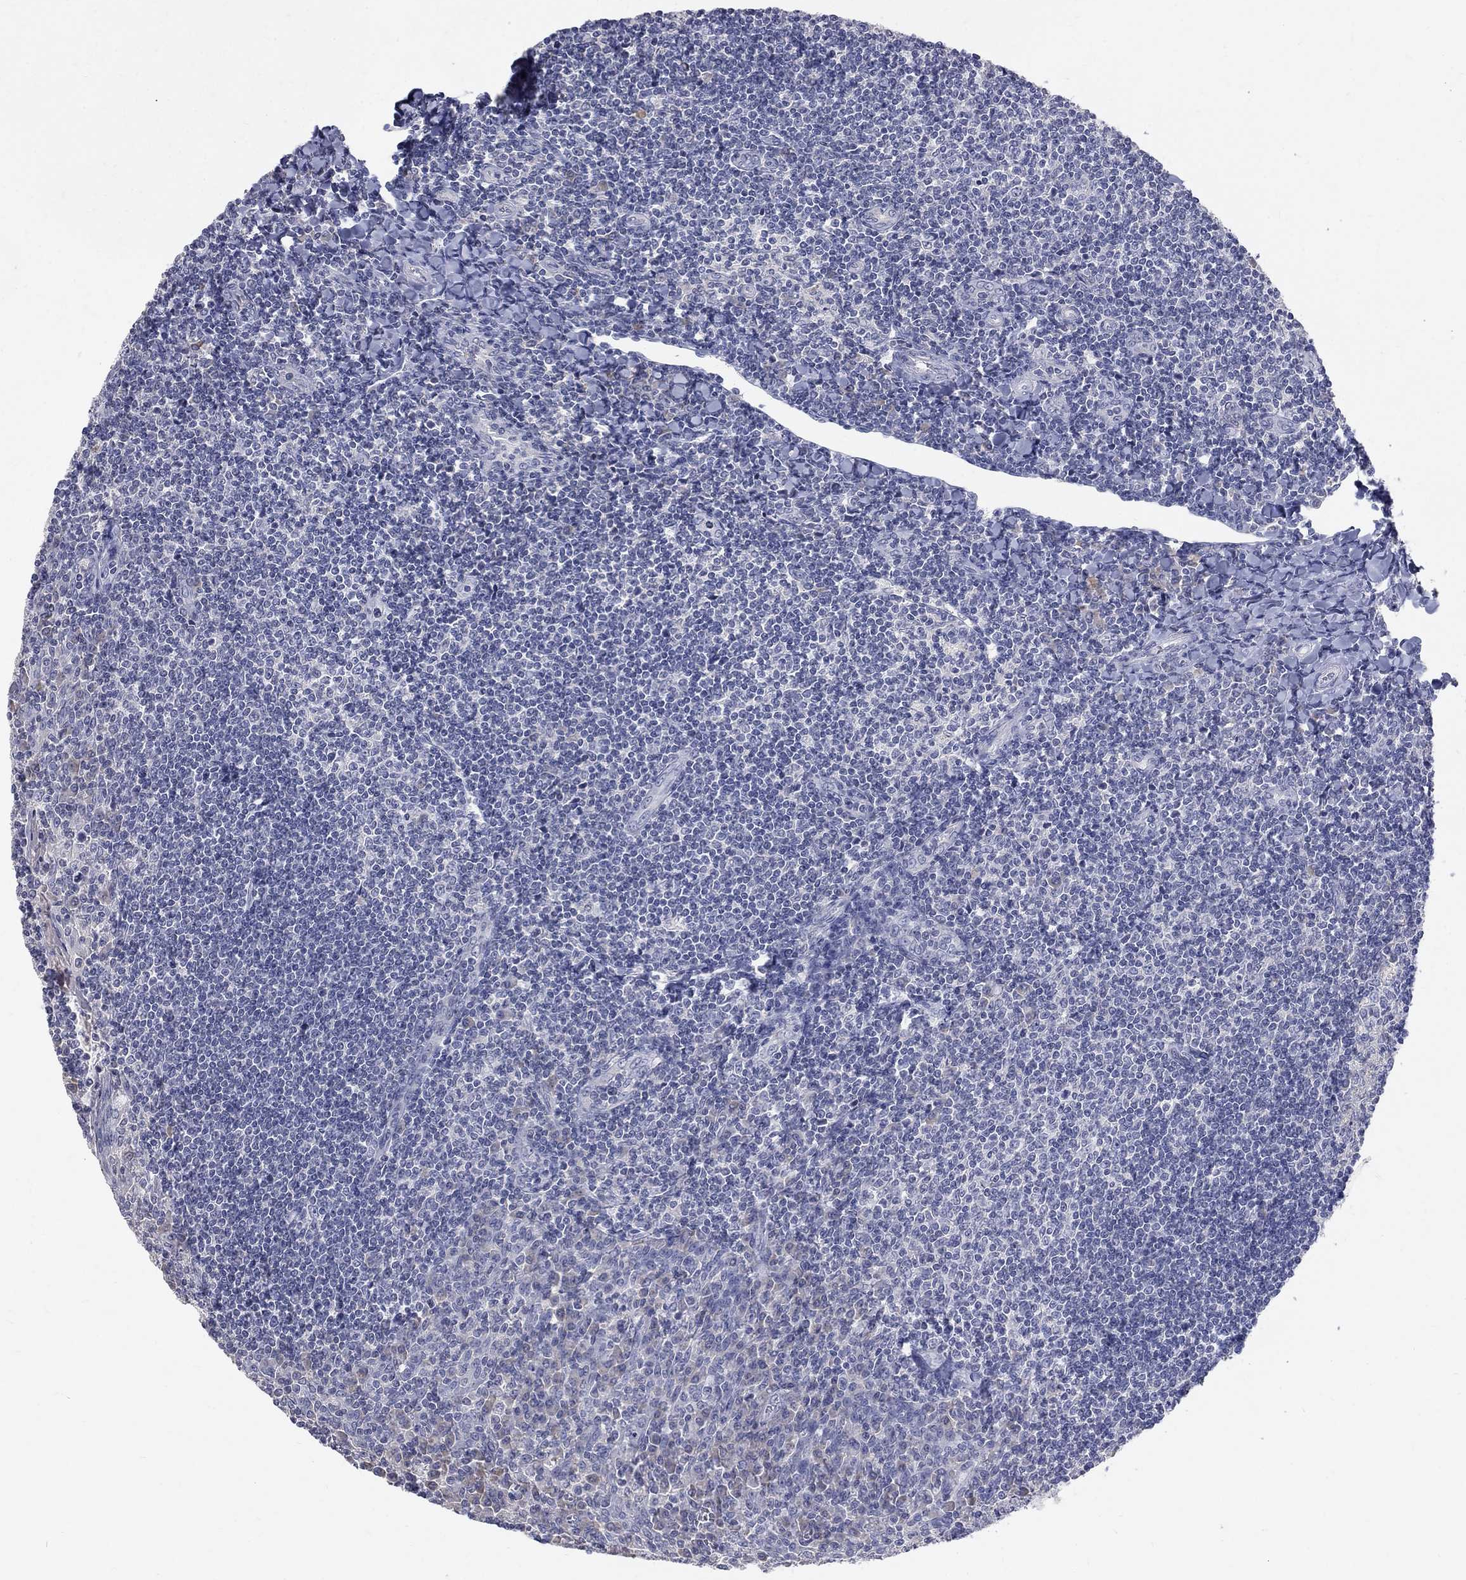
{"staining": {"intensity": "negative", "quantity": "none", "location": "none"}, "tissue": "tonsil", "cell_type": "Germinal center cells", "image_type": "normal", "snomed": [{"axis": "morphology", "description": "Normal tissue, NOS"}, {"axis": "topography", "description": "Tonsil"}], "caption": "IHC of benign tonsil displays no expression in germinal center cells.", "gene": "PTH1R", "patient": {"sex": "female", "age": 12}}